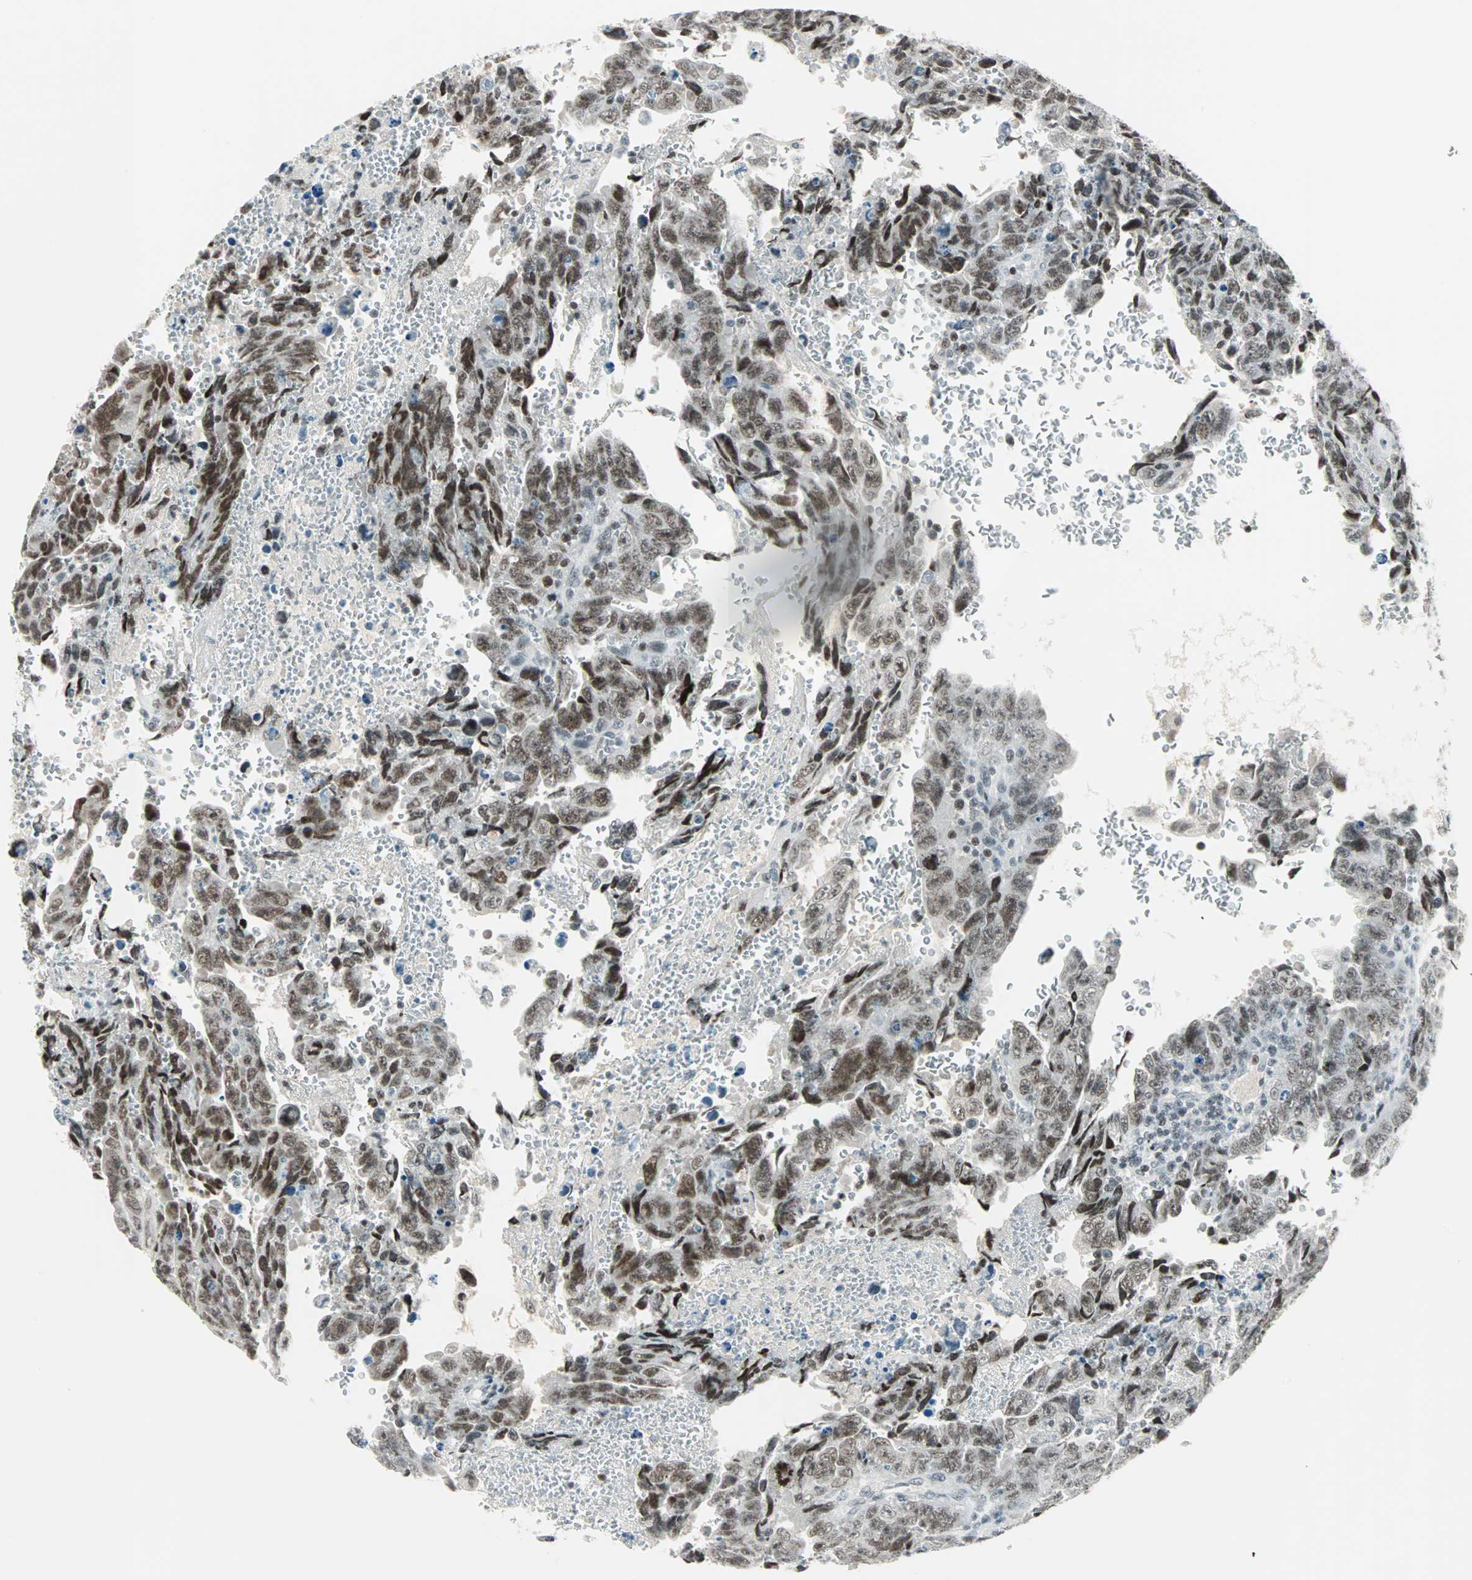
{"staining": {"intensity": "moderate", "quantity": ">75%", "location": "nuclear"}, "tissue": "testis cancer", "cell_type": "Tumor cells", "image_type": "cancer", "snomed": [{"axis": "morphology", "description": "Carcinoma, Embryonal, NOS"}, {"axis": "topography", "description": "Testis"}], "caption": "Protein expression analysis of human embryonal carcinoma (testis) reveals moderate nuclear positivity in approximately >75% of tumor cells. Nuclei are stained in blue.", "gene": "SIN3A", "patient": {"sex": "male", "age": 28}}